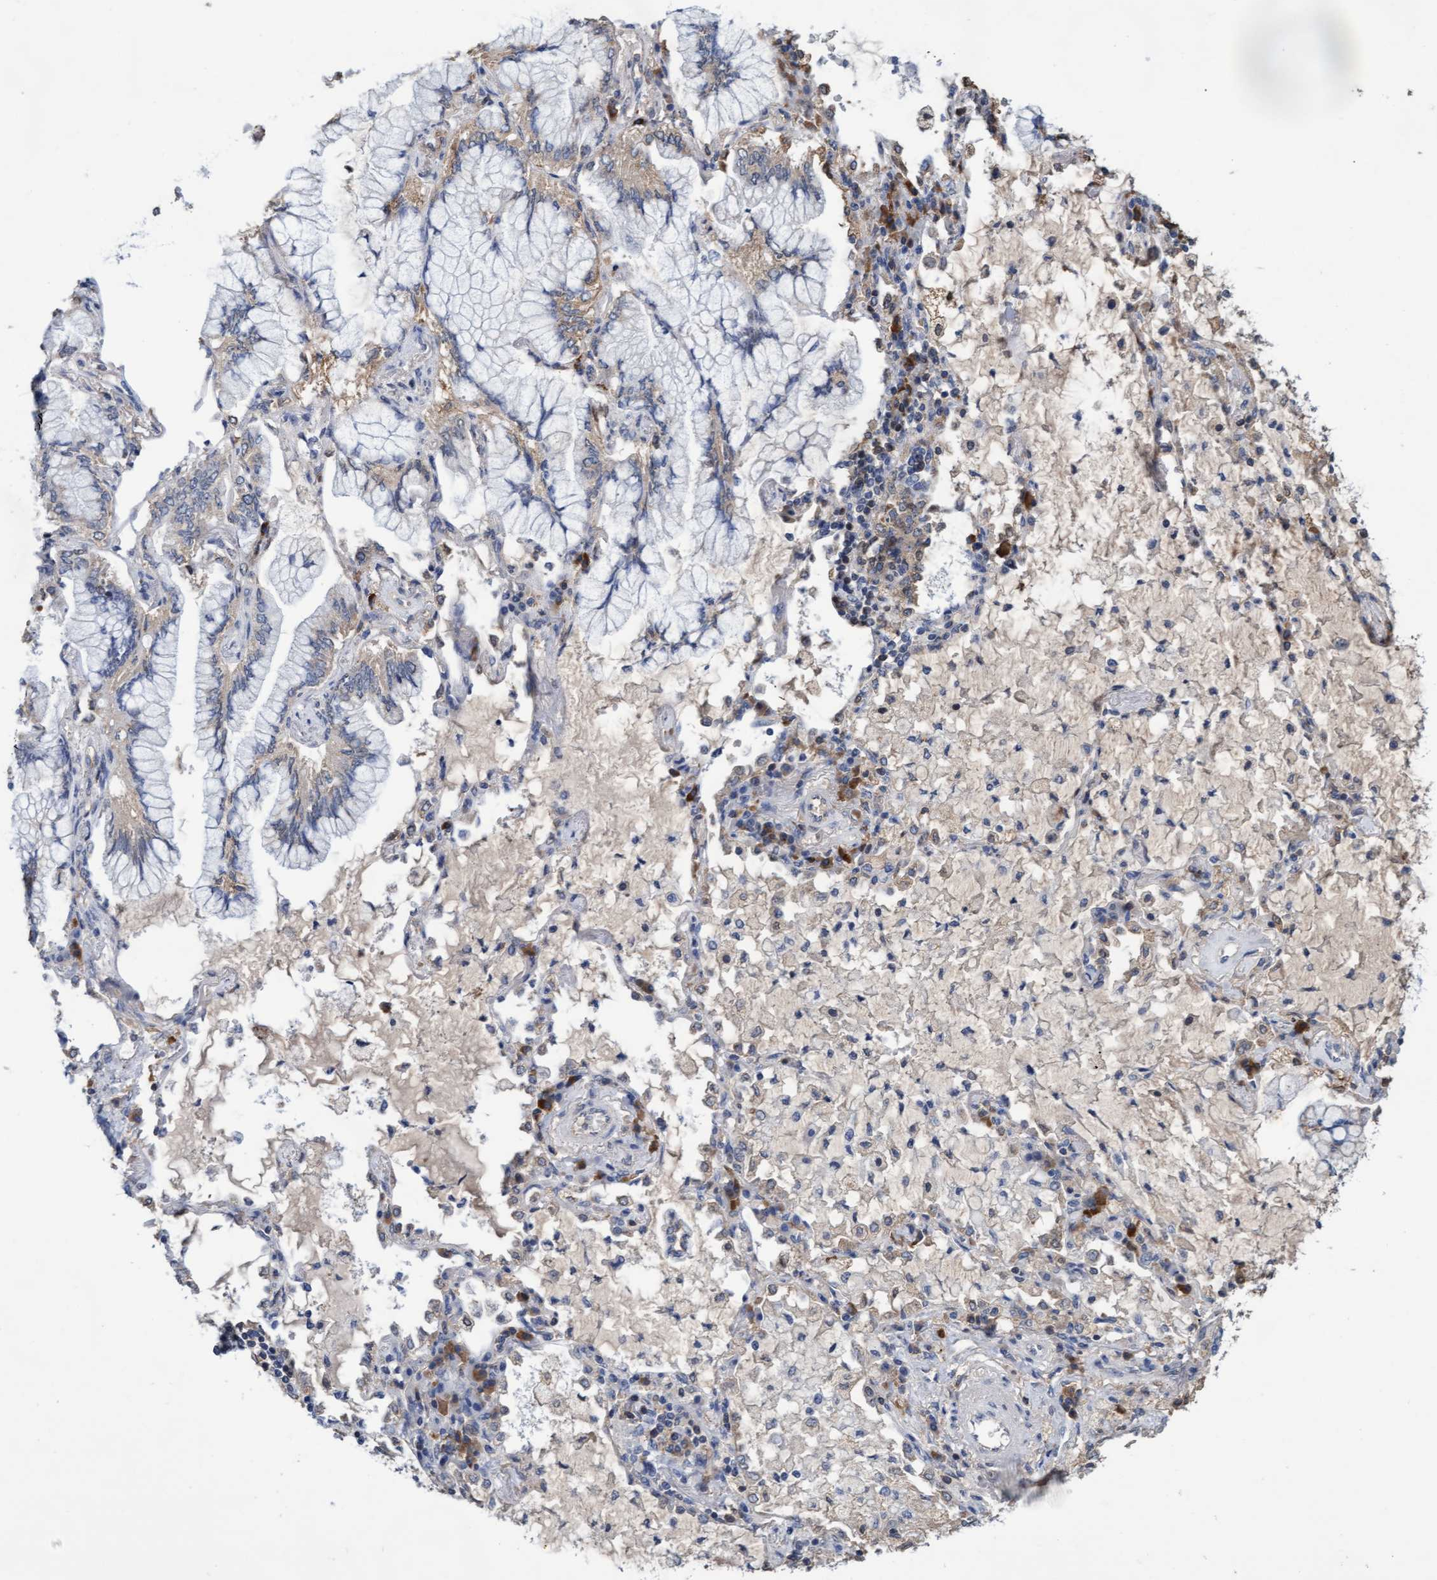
{"staining": {"intensity": "weak", "quantity": "<25%", "location": "cytoplasmic/membranous"}, "tissue": "lung cancer", "cell_type": "Tumor cells", "image_type": "cancer", "snomed": [{"axis": "morphology", "description": "Adenocarcinoma, NOS"}, {"axis": "topography", "description": "Lung"}], "caption": "Immunohistochemistry (IHC) of adenocarcinoma (lung) demonstrates no staining in tumor cells.", "gene": "GPR39", "patient": {"sex": "female", "age": 70}}